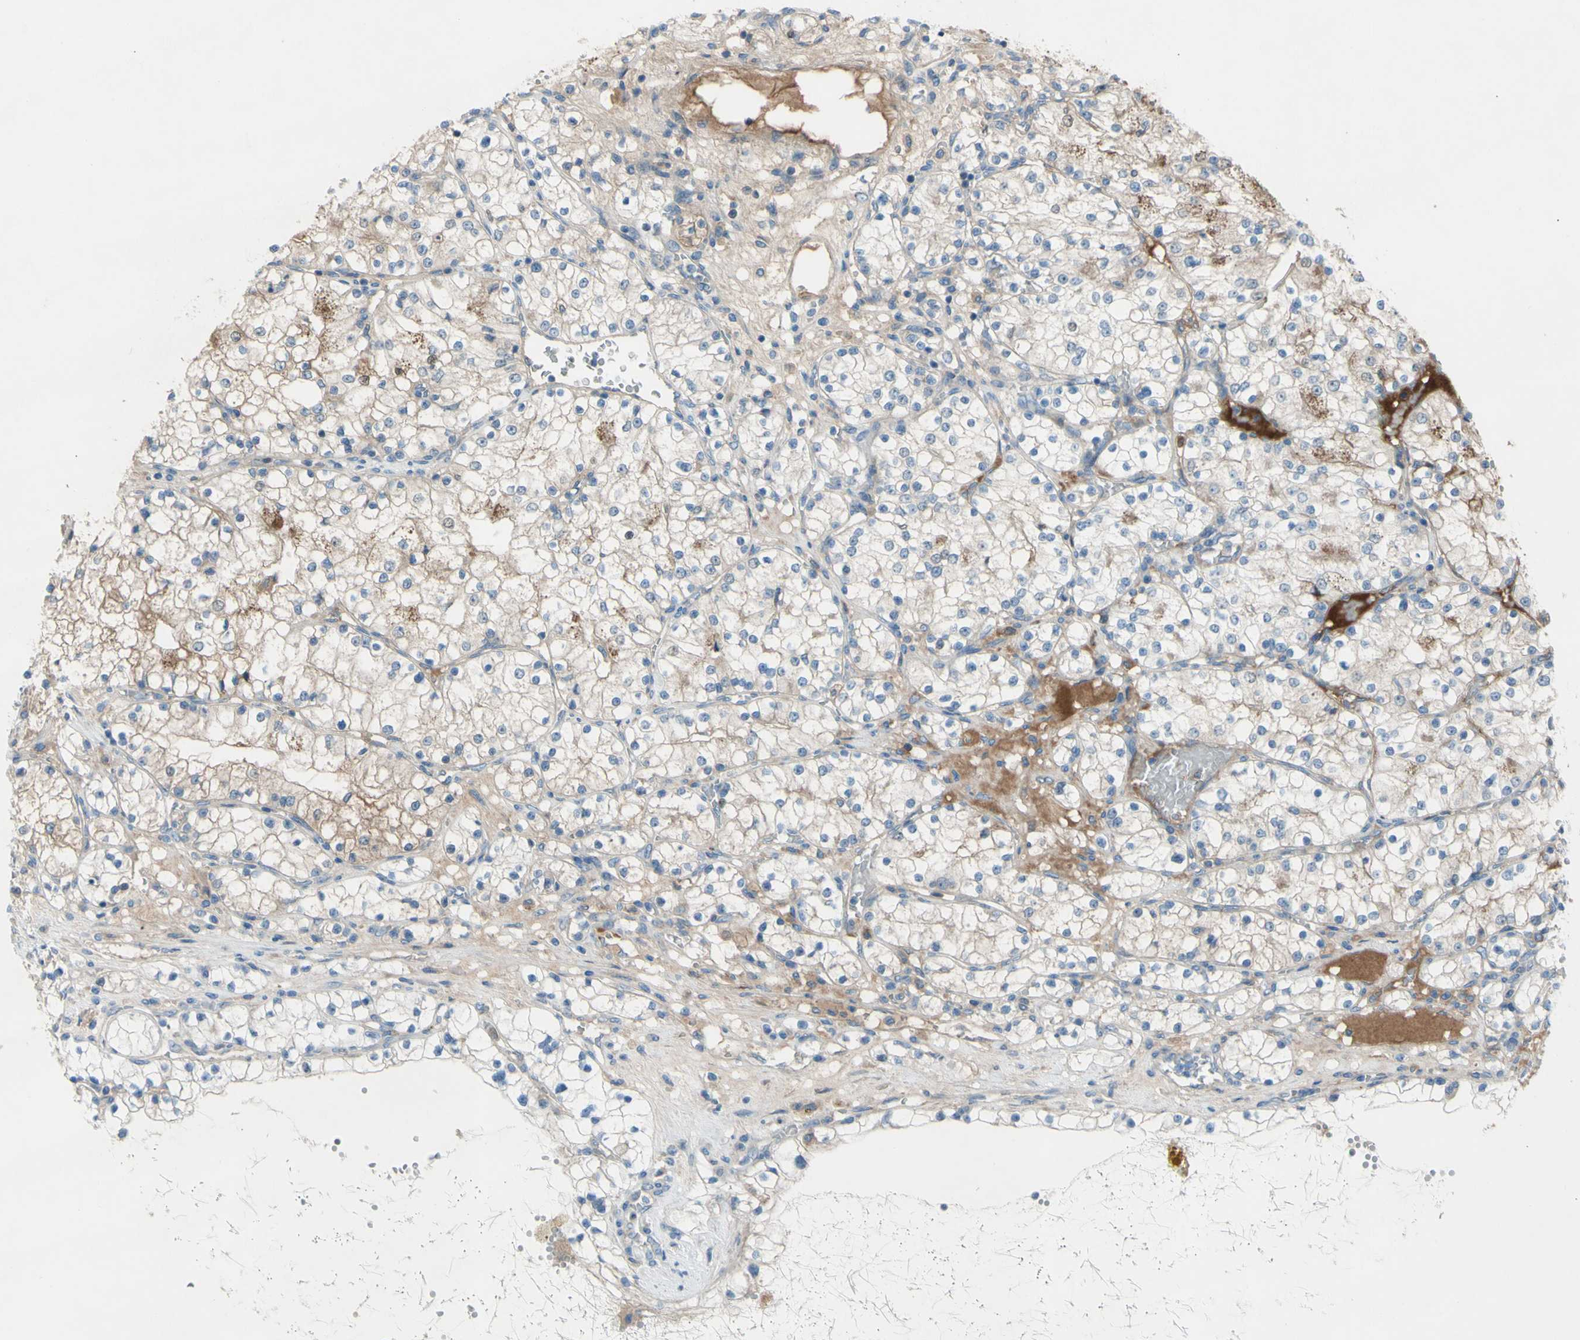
{"staining": {"intensity": "weak", "quantity": "25%-75%", "location": "cytoplasmic/membranous"}, "tissue": "renal cancer", "cell_type": "Tumor cells", "image_type": "cancer", "snomed": [{"axis": "morphology", "description": "Adenocarcinoma, NOS"}, {"axis": "topography", "description": "Kidney"}], "caption": "Protein staining of renal adenocarcinoma tissue demonstrates weak cytoplasmic/membranous staining in approximately 25%-75% of tumor cells.", "gene": "ATRN", "patient": {"sex": "male", "age": 68}}